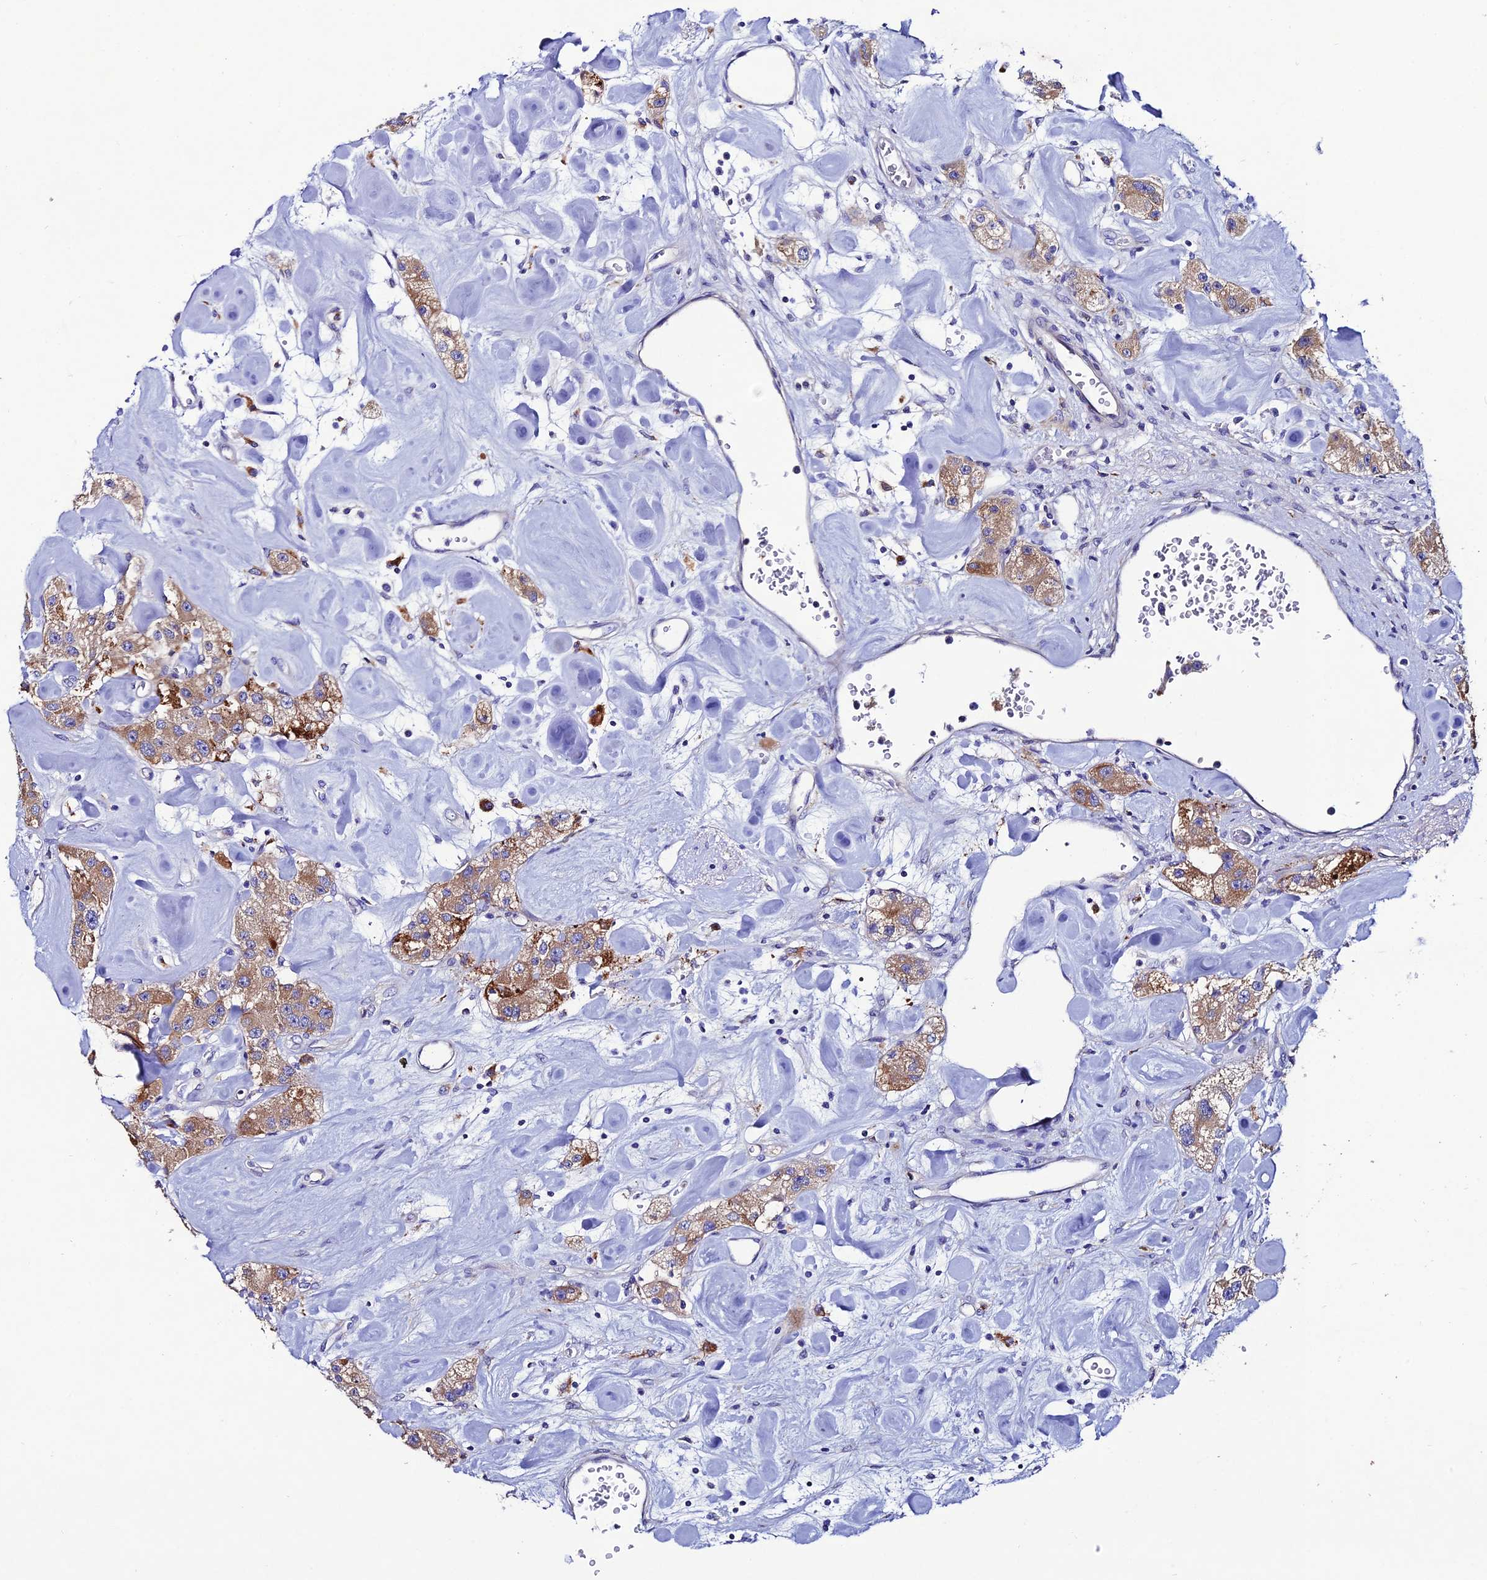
{"staining": {"intensity": "moderate", "quantity": ">75%", "location": "cytoplasmic/membranous"}, "tissue": "carcinoid", "cell_type": "Tumor cells", "image_type": "cancer", "snomed": [{"axis": "morphology", "description": "Carcinoid, malignant, NOS"}, {"axis": "topography", "description": "Pancreas"}], "caption": "Malignant carcinoid stained with DAB immunohistochemistry demonstrates medium levels of moderate cytoplasmic/membranous expression in about >75% of tumor cells.", "gene": "OR51Q1", "patient": {"sex": "male", "age": 41}}